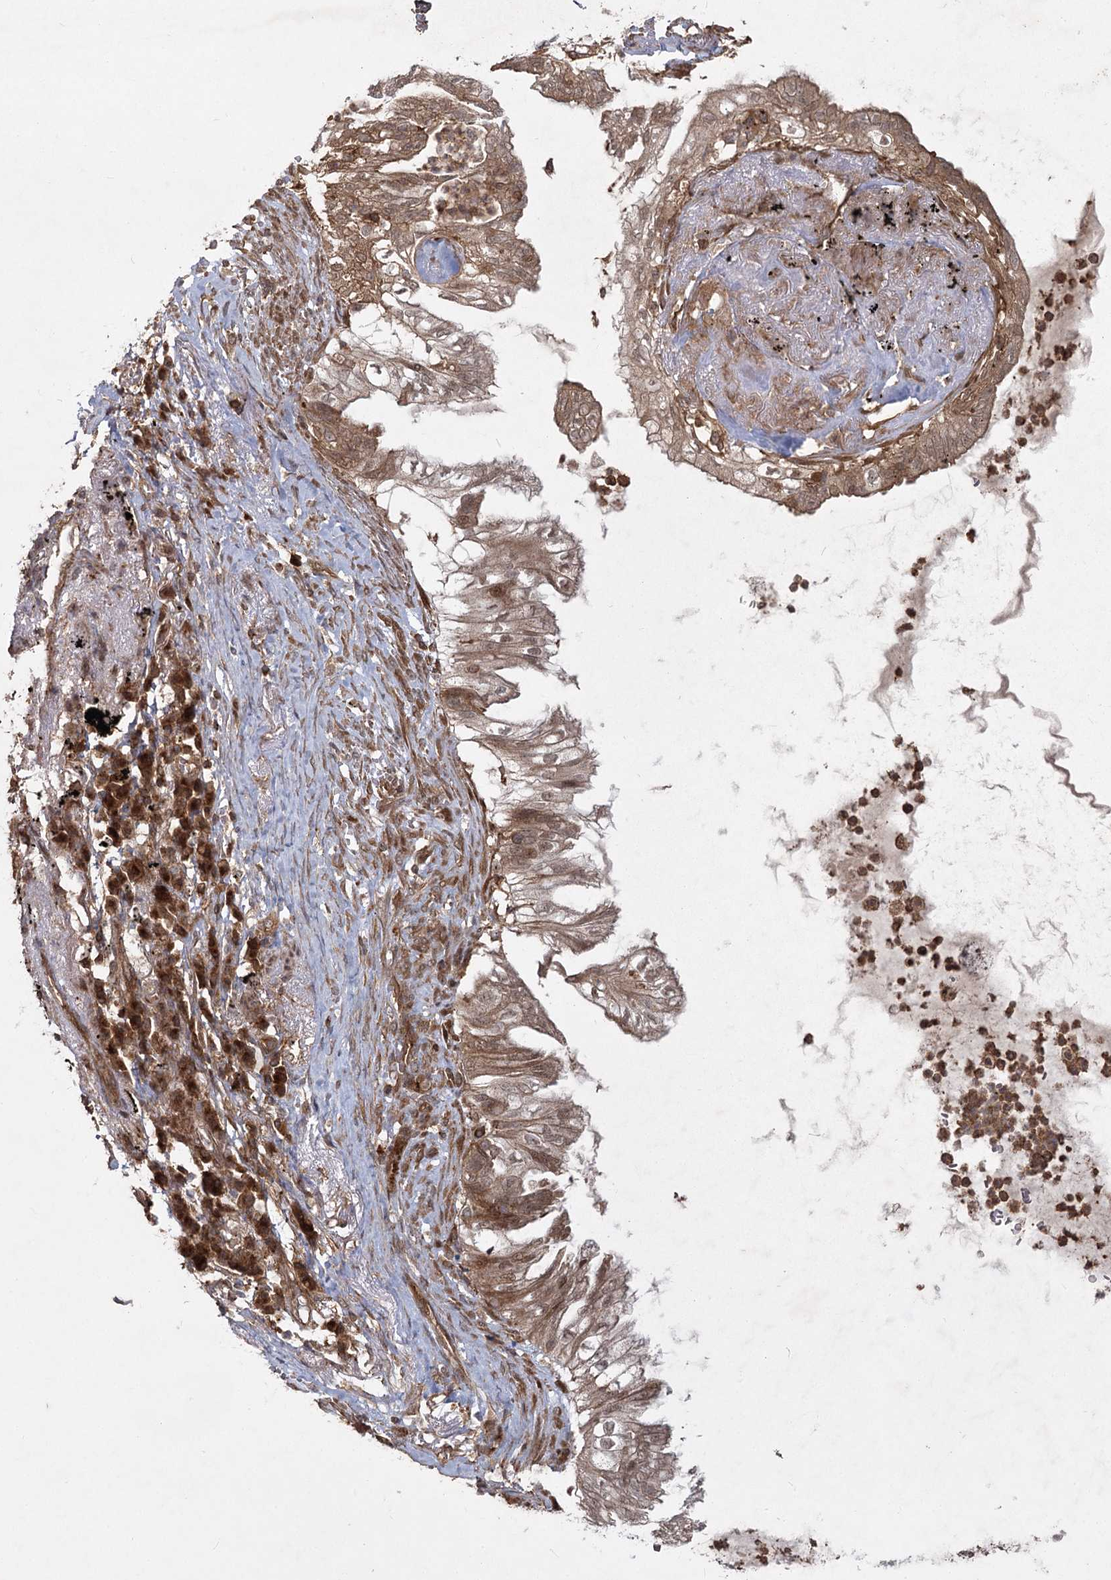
{"staining": {"intensity": "moderate", "quantity": ">75%", "location": "cytoplasmic/membranous,nuclear"}, "tissue": "lung cancer", "cell_type": "Tumor cells", "image_type": "cancer", "snomed": [{"axis": "morphology", "description": "Adenocarcinoma, NOS"}, {"axis": "topography", "description": "Lung"}], "caption": "A brown stain shows moderate cytoplasmic/membranous and nuclear expression of a protein in lung cancer (adenocarcinoma) tumor cells.", "gene": "MDFIC", "patient": {"sex": "female", "age": 70}}